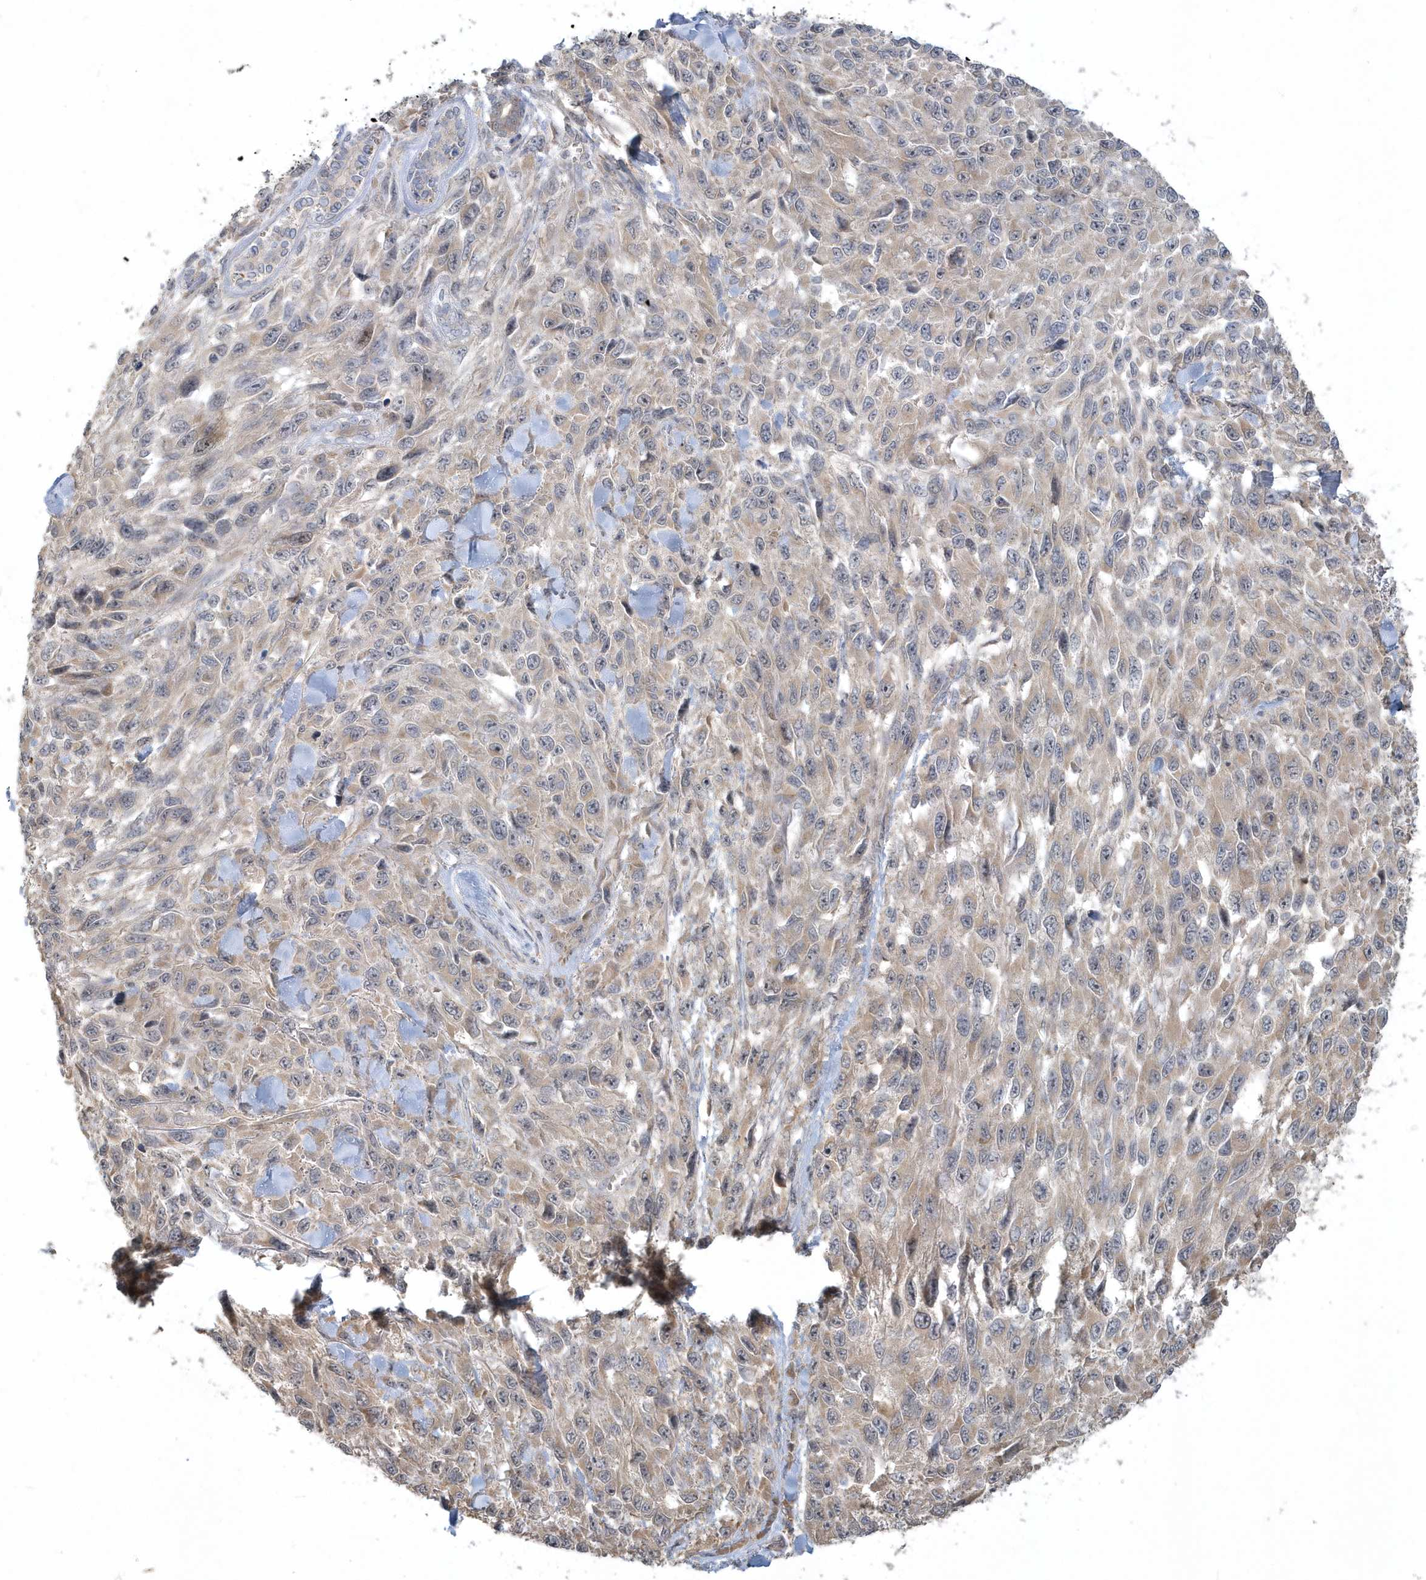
{"staining": {"intensity": "negative", "quantity": "none", "location": "none"}, "tissue": "melanoma", "cell_type": "Tumor cells", "image_type": "cancer", "snomed": [{"axis": "morphology", "description": "Malignant melanoma, NOS"}, {"axis": "topography", "description": "Skin"}], "caption": "Immunohistochemistry (IHC) of human malignant melanoma demonstrates no positivity in tumor cells.", "gene": "THG1L", "patient": {"sex": "female", "age": 96}}